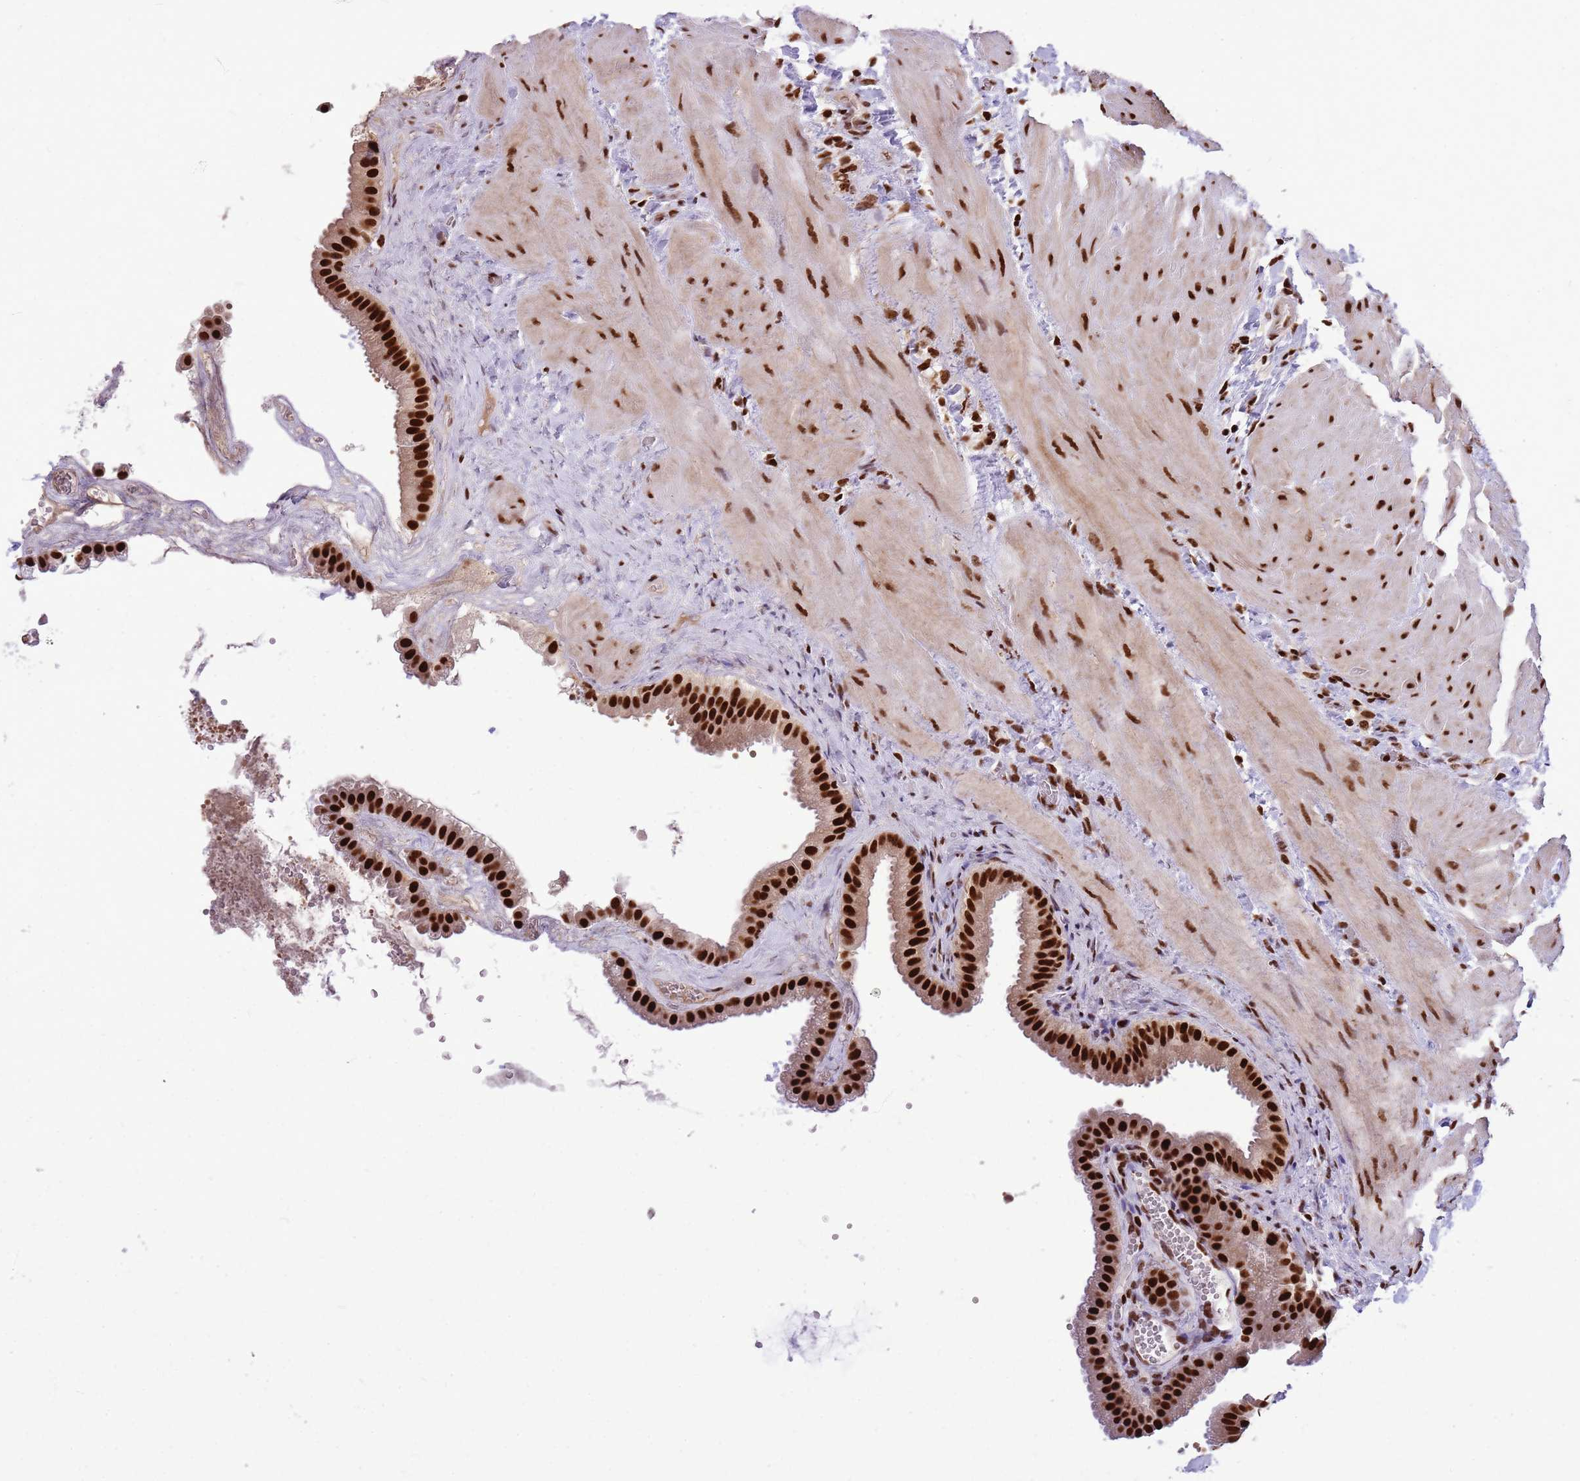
{"staining": {"intensity": "strong", "quantity": ">75%", "location": "nuclear"}, "tissue": "gallbladder", "cell_type": "Glandular cells", "image_type": "normal", "snomed": [{"axis": "morphology", "description": "Normal tissue, NOS"}, {"axis": "topography", "description": "Gallbladder"}], "caption": "There is high levels of strong nuclear expression in glandular cells of normal gallbladder, as demonstrated by immunohistochemical staining (brown color).", "gene": "WASHC4", "patient": {"sex": "male", "age": 55}}